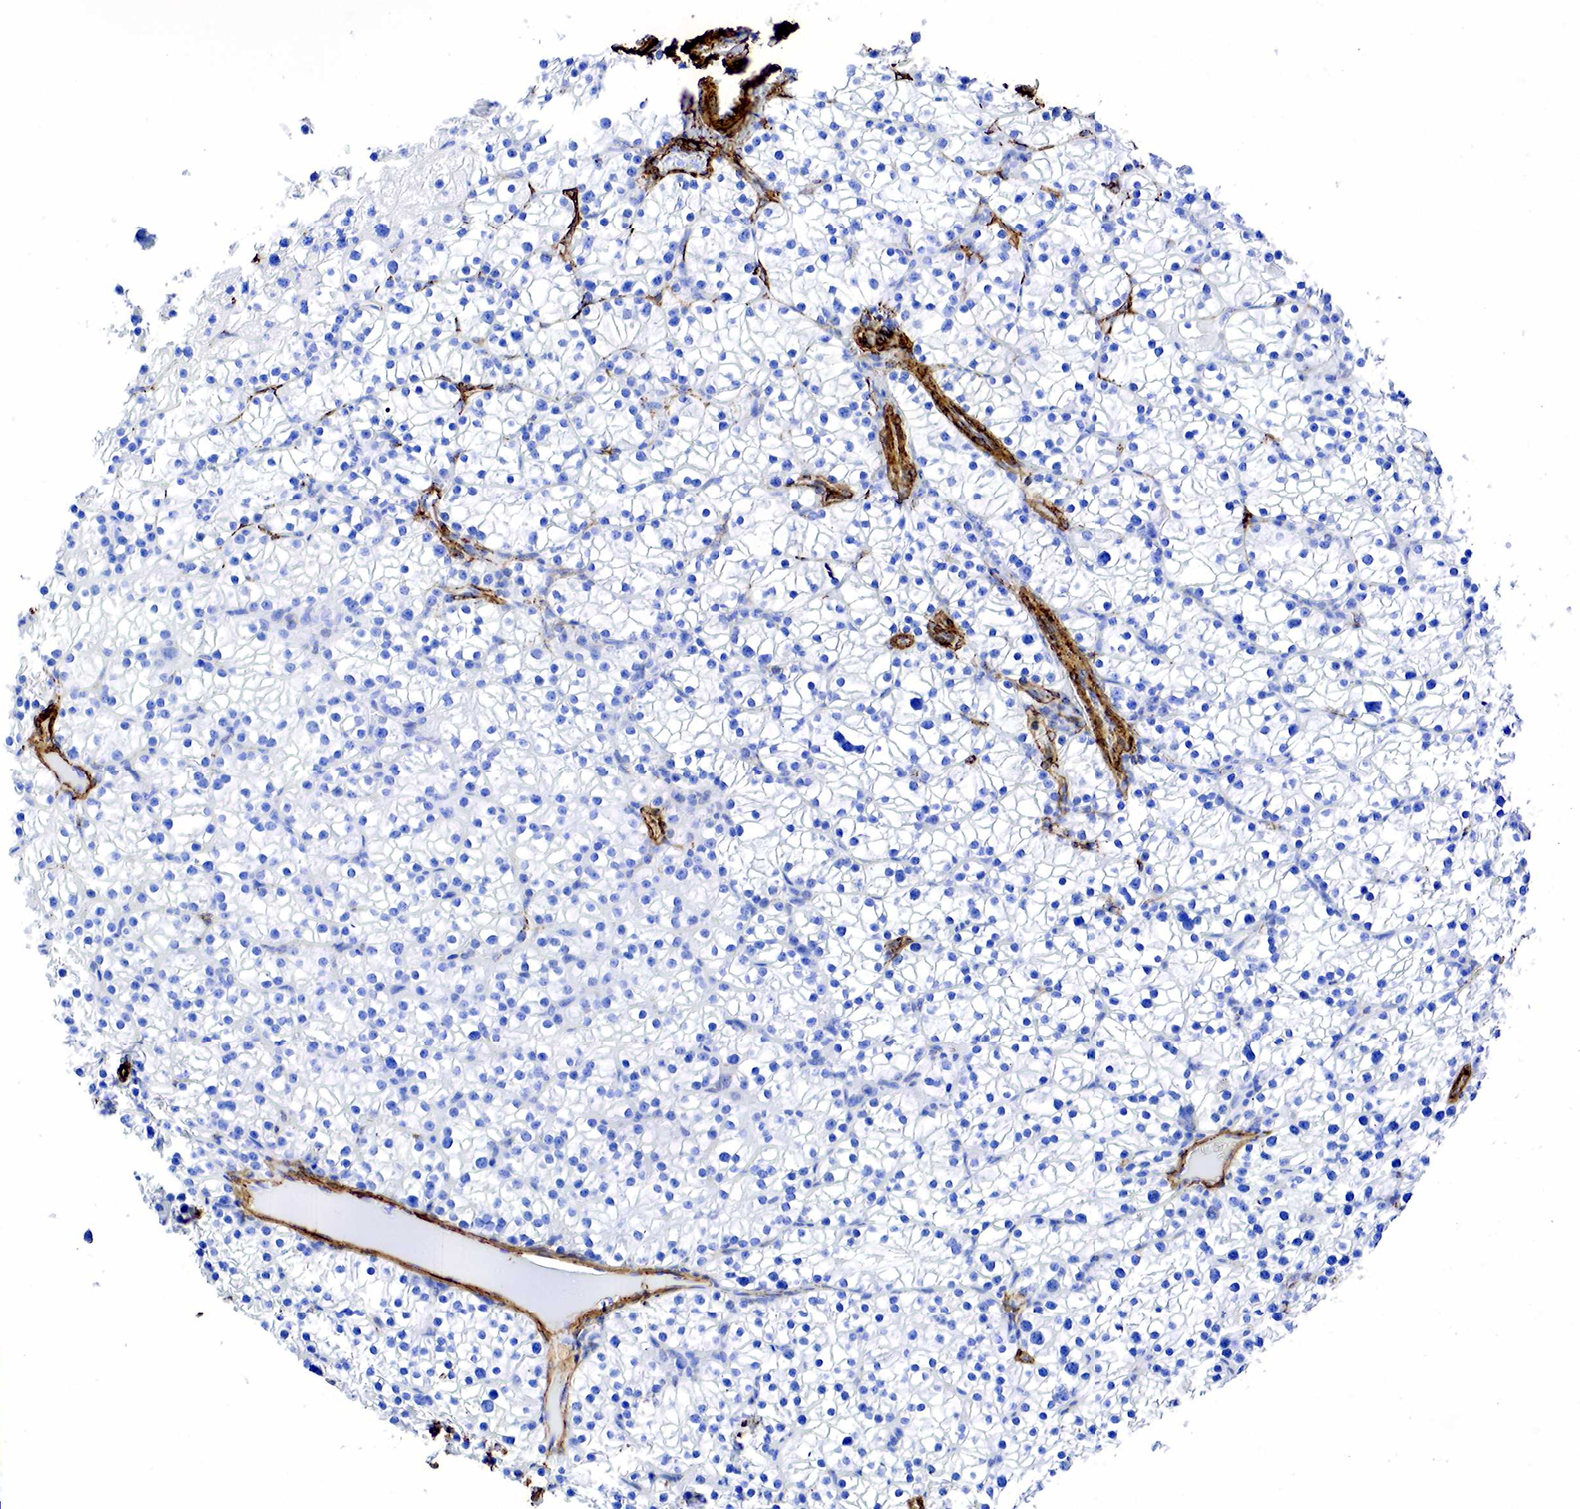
{"staining": {"intensity": "negative", "quantity": "none", "location": "none"}, "tissue": "parathyroid gland", "cell_type": "Glandular cells", "image_type": "normal", "snomed": [{"axis": "morphology", "description": "Normal tissue, NOS"}, {"axis": "topography", "description": "Parathyroid gland"}], "caption": "Immunohistochemistry (IHC) histopathology image of normal parathyroid gland: human parathyroid gland stained with DAB (3,3'-diaminobenzidine) demonstrates no significant protein positivity in glandular cells.", "gene": "ACTA2", "patient": {"sex": "female", "age": 54}}